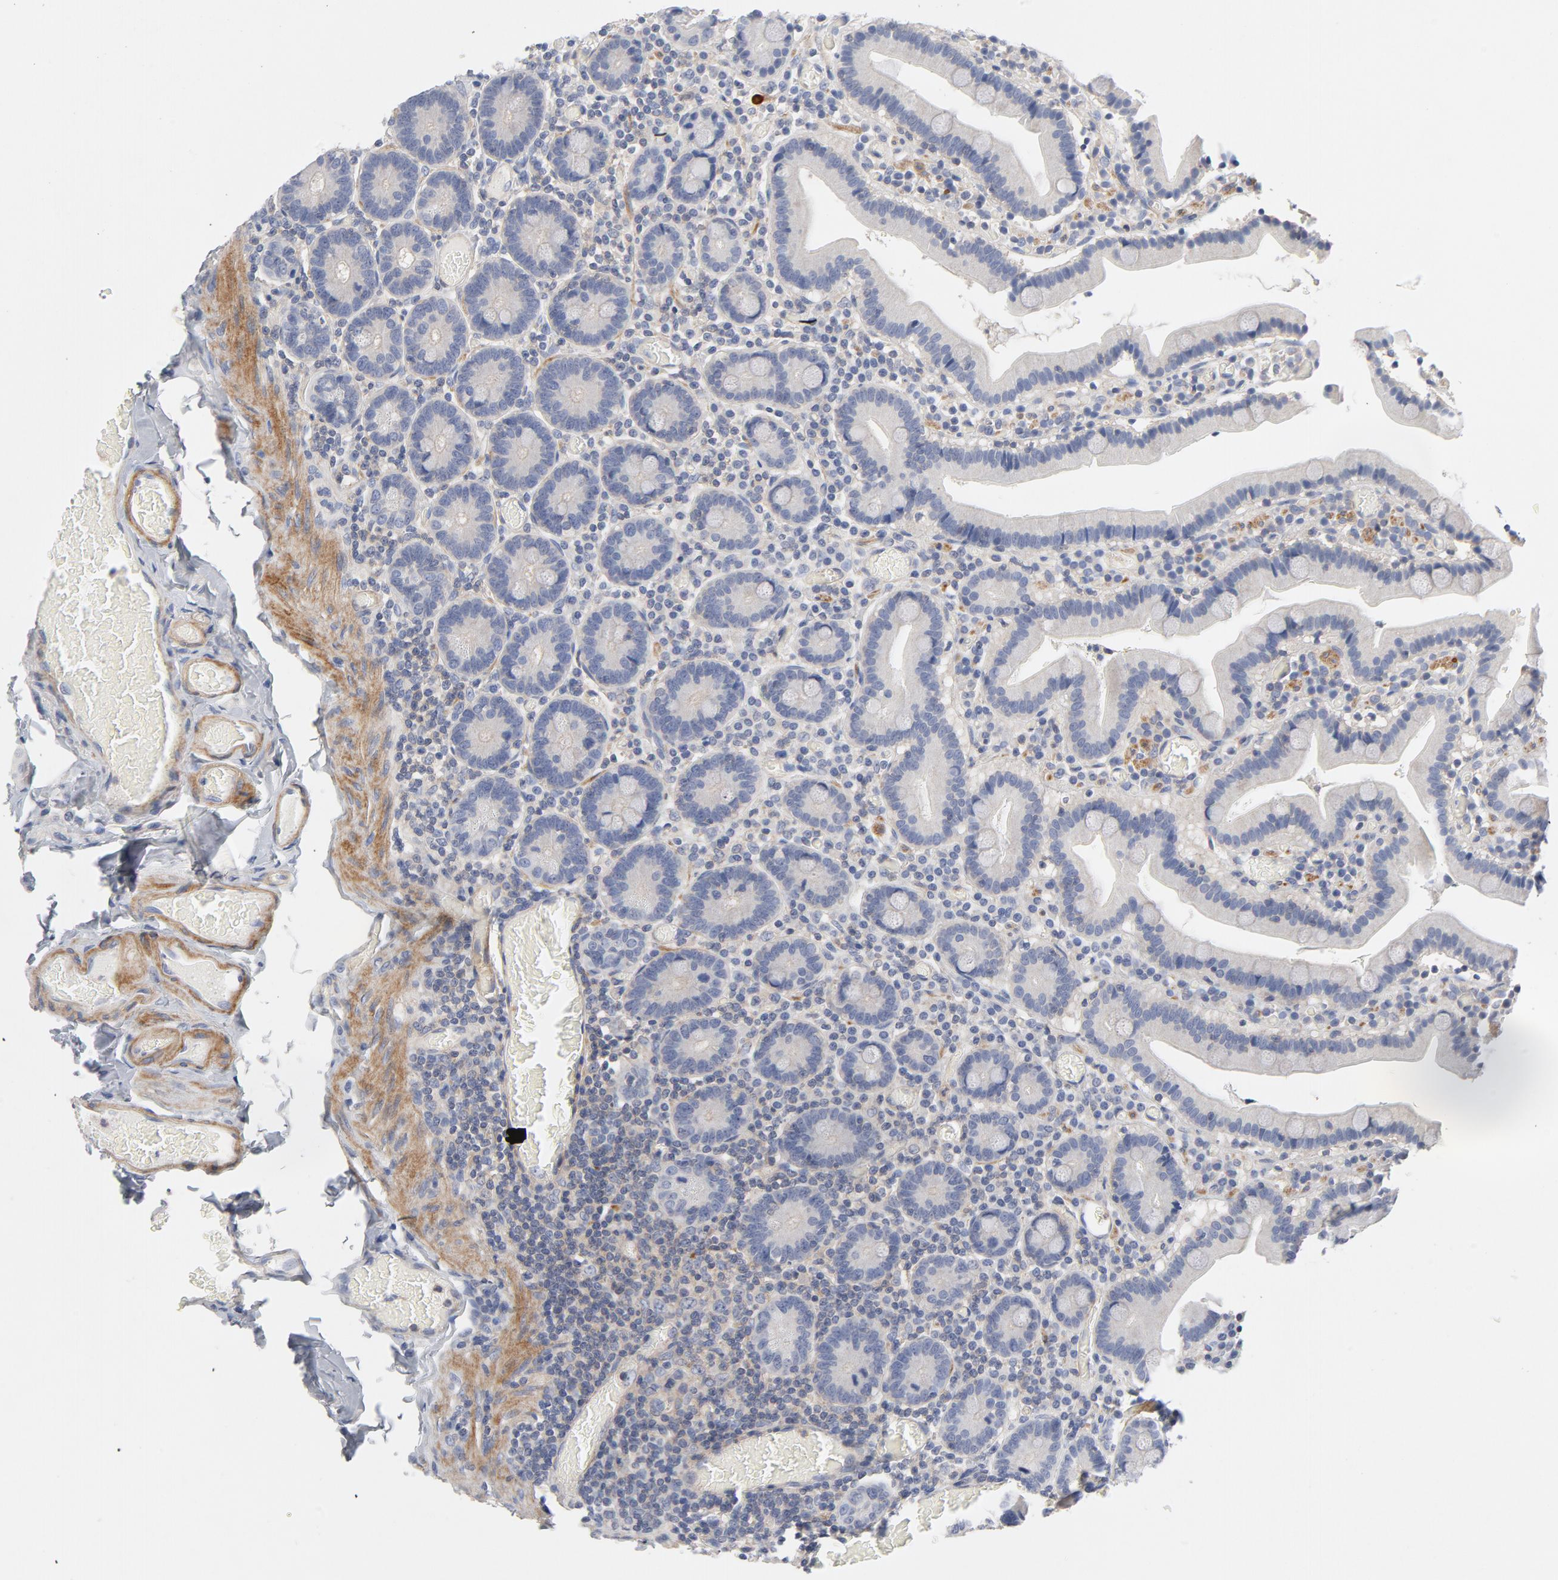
{"staining": {"intensity": "weak", "quantity": "<25%", "location": "cytoplasmic/membranous"}, "tissue": "duodenum", "cell_type": "Glandular cells", "image_type": "normal", "snomed": [{"axis": "morphology", "description": "Normal tissue, NOS"}, {"axis": "topography", "description": "Duodenum"}], "caption": "Glandular cells show no significant protein positivity in unremarkable duodenum.", "gene": "ROCK1", "patient": {"sex": "female", "age": 53}}